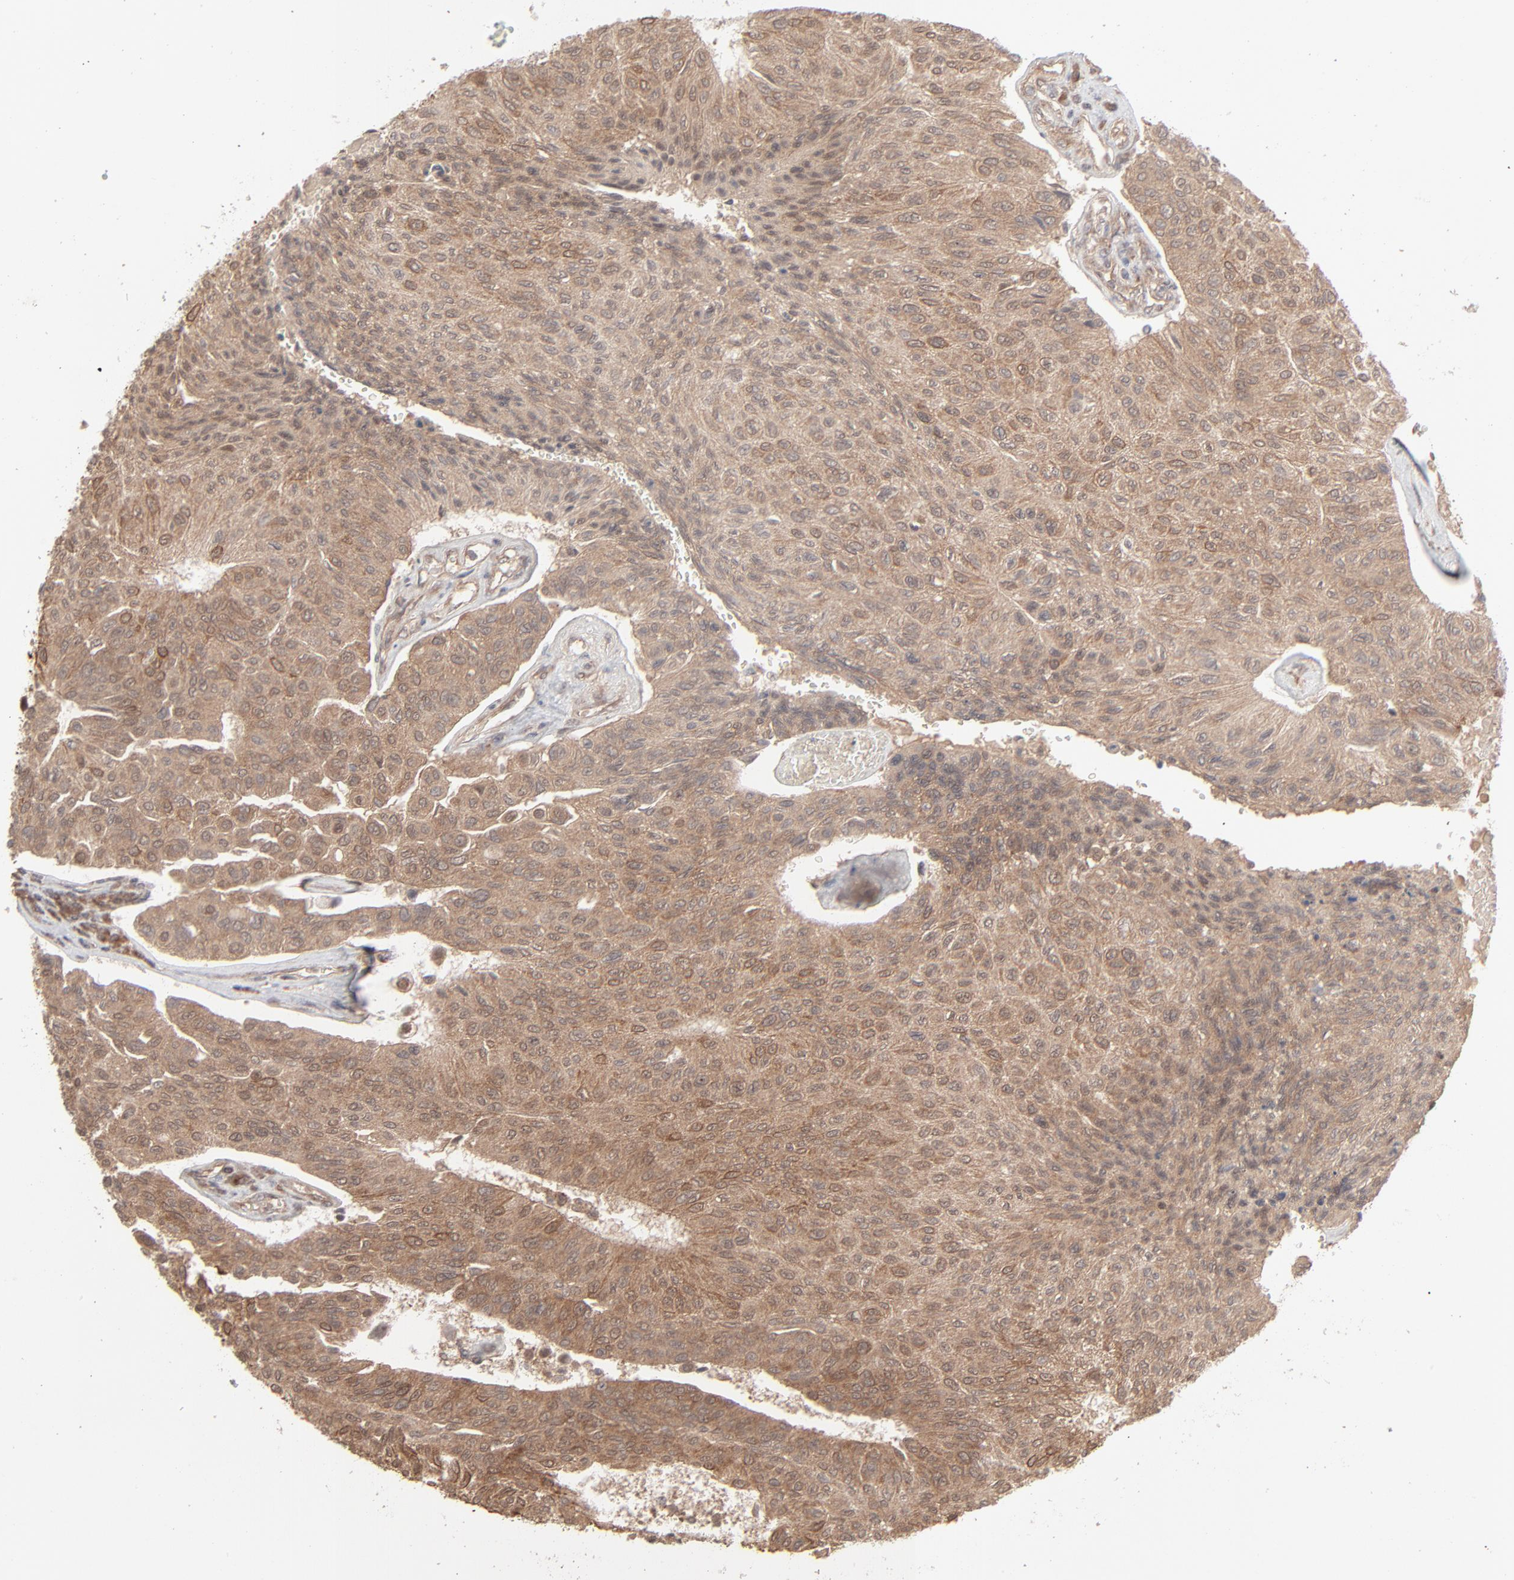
{"staining": {"intensity": "moderate", "quantity": ">75%", "location": "cytoplasmic/membranous"}, "tissue": "urothelial cancer", "cell_type": "Tumor cells", "image_type": "cancer", "snomed": [{"axis": "morphology", "description": "Urothelial carcinoma, High grade"}, {"axis": "topography", "description": "Urinary bladder"}], "caption": "This micrograph demonstrates immunohistochemistry staining of human urothelial cancer, with medium moderate cytoplasmic/membranous positivity in about >75% of tumor cells.", "gene": "SCFD1", "patient": {"sex": "male", "age": 66}}